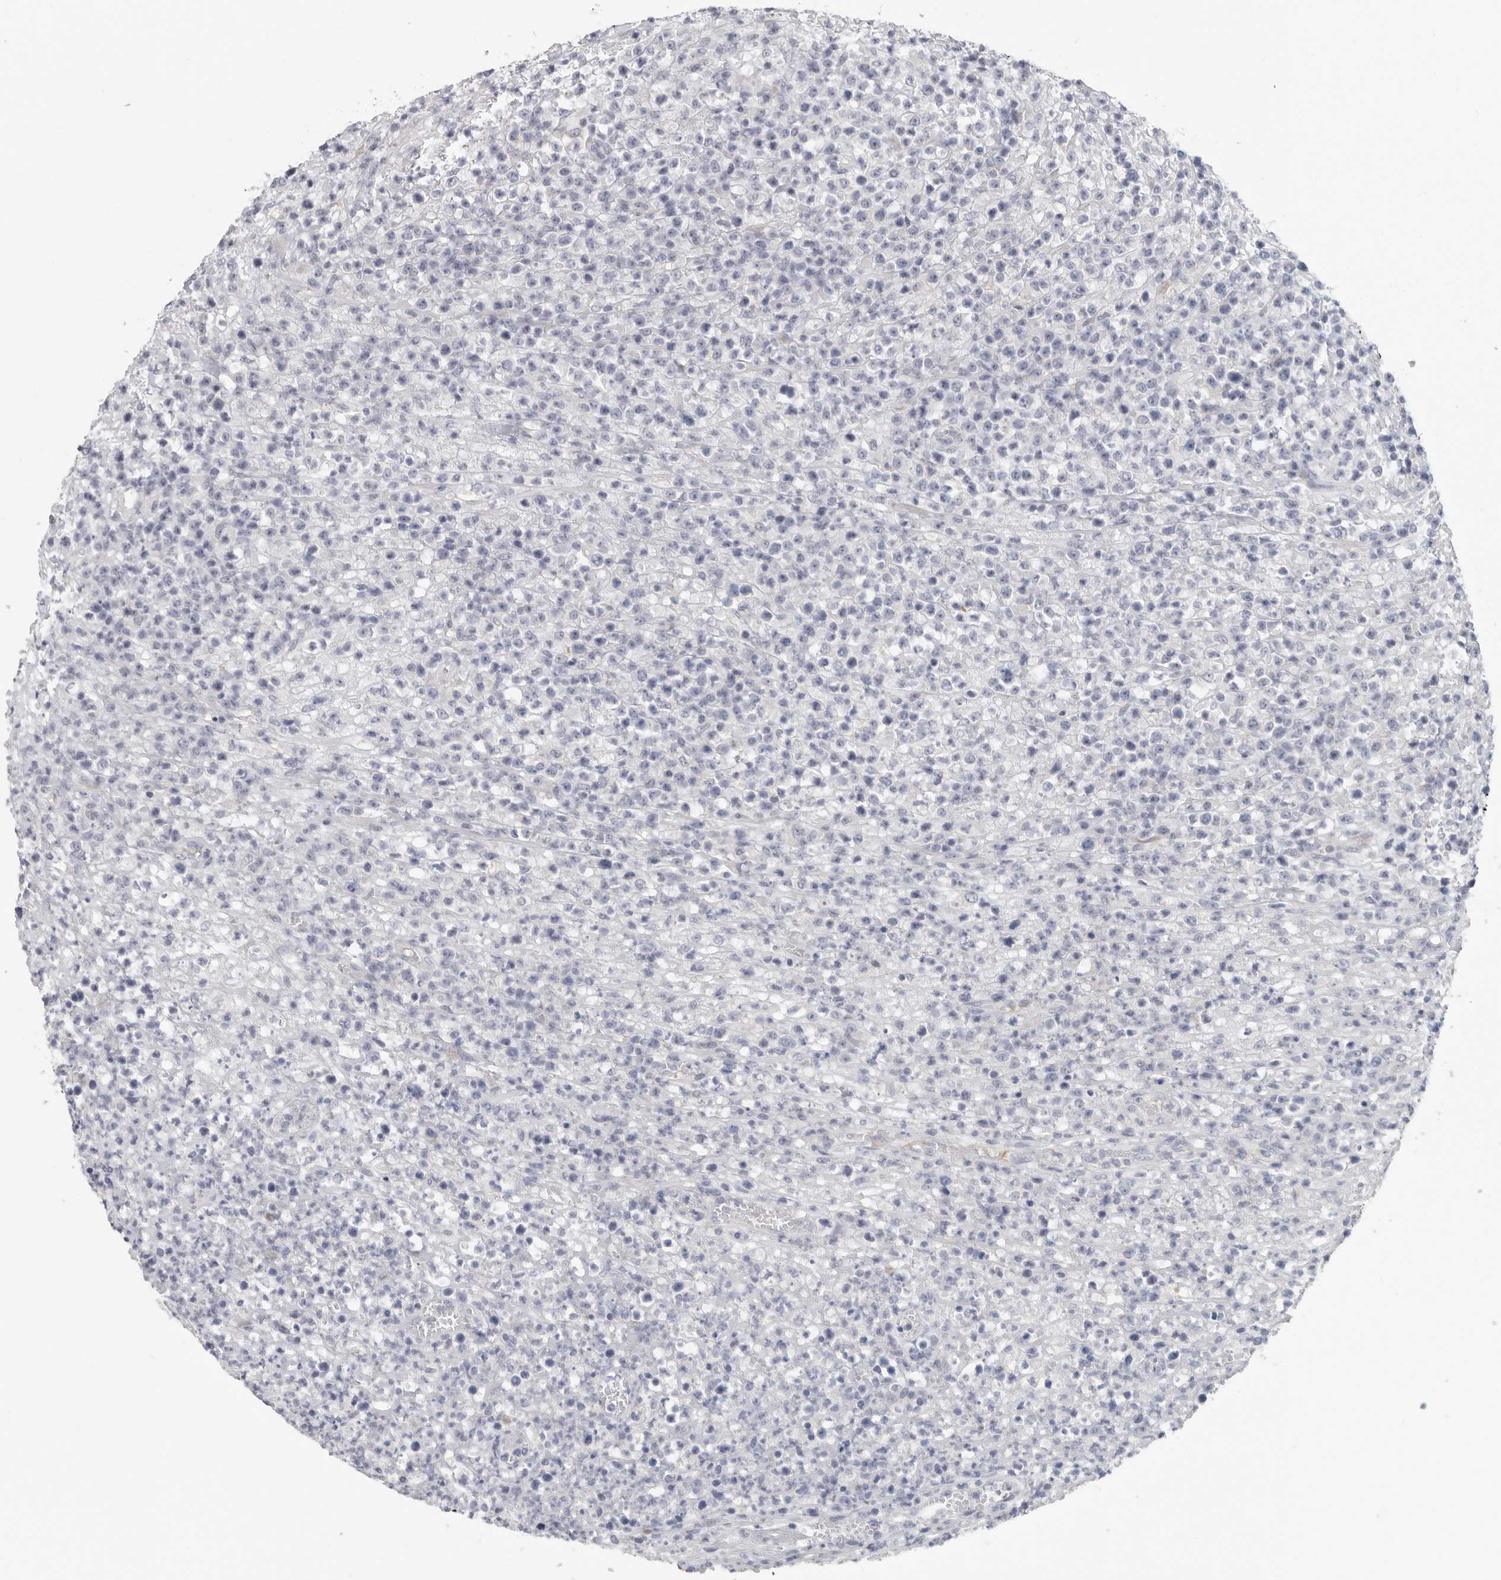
{"staining": {"intensity": "negative", "quantity": "none", "location": "none"}, "tissue": "lymphoma", "cell_type": "Tumor cells", "image_type": "cancer", "snomed": [{"axis": "morphology", "description": "Malignant lymphoma, non-Hodgkin's type, High grade"}, {"axis": "topography", "description": "Colon"}], "caption": "This photomicrograph is of high-grade malignant lymphoma, non-Hodgkin's type stained with IHC to label a protein in brown with the nuclei are counter-stained blue. There is no staining in tumor cells.", "gene": "DNAJC11", "patient": {"sex": "female", "age": 53}}